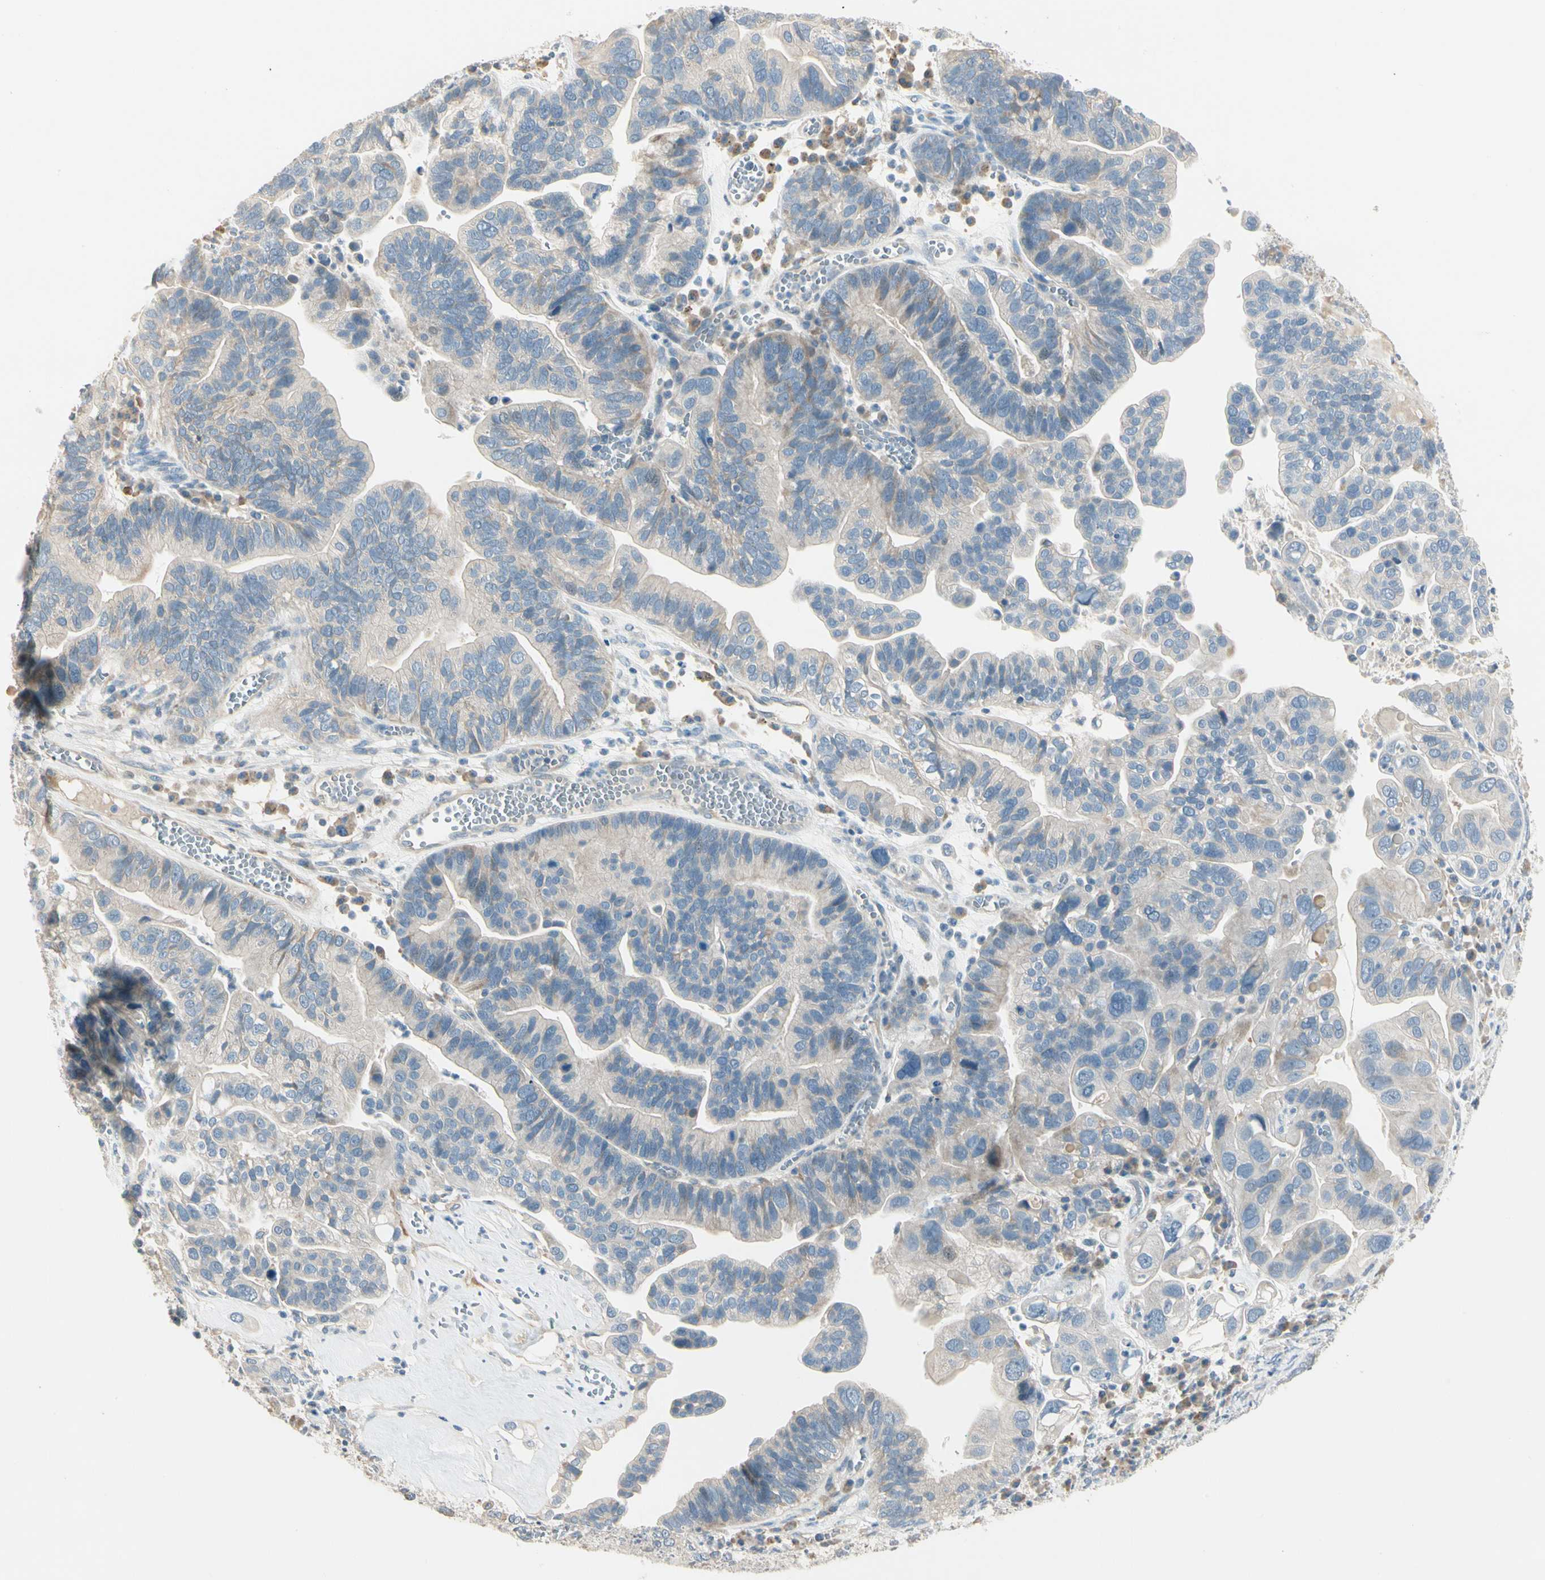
{"staining": {"intensity": "negative", "quantity": "none", "location": "none"}, "tissue": "ovarian cancer", "cell_type": "Tumor cells", "image_type": "cancer", "snomed": [{"axis": "morphology", "description": "Cystadenocarcinoma, serous, NOS"}, {"axis": "topography", "description": "Ovary"}], "caption": "Immunohistochemistry (IHC) micrograph of neoplastic tissue: human serous cystadenocarcinoma (ovarian) stained with DAB shows no significant protein staining in tumor cells. (DAB immunohistochemistry visualized using brightfield microscopy, high magnification).", "gene": "ADGRA3", "patient": {"sex": "female", "age": 56}}